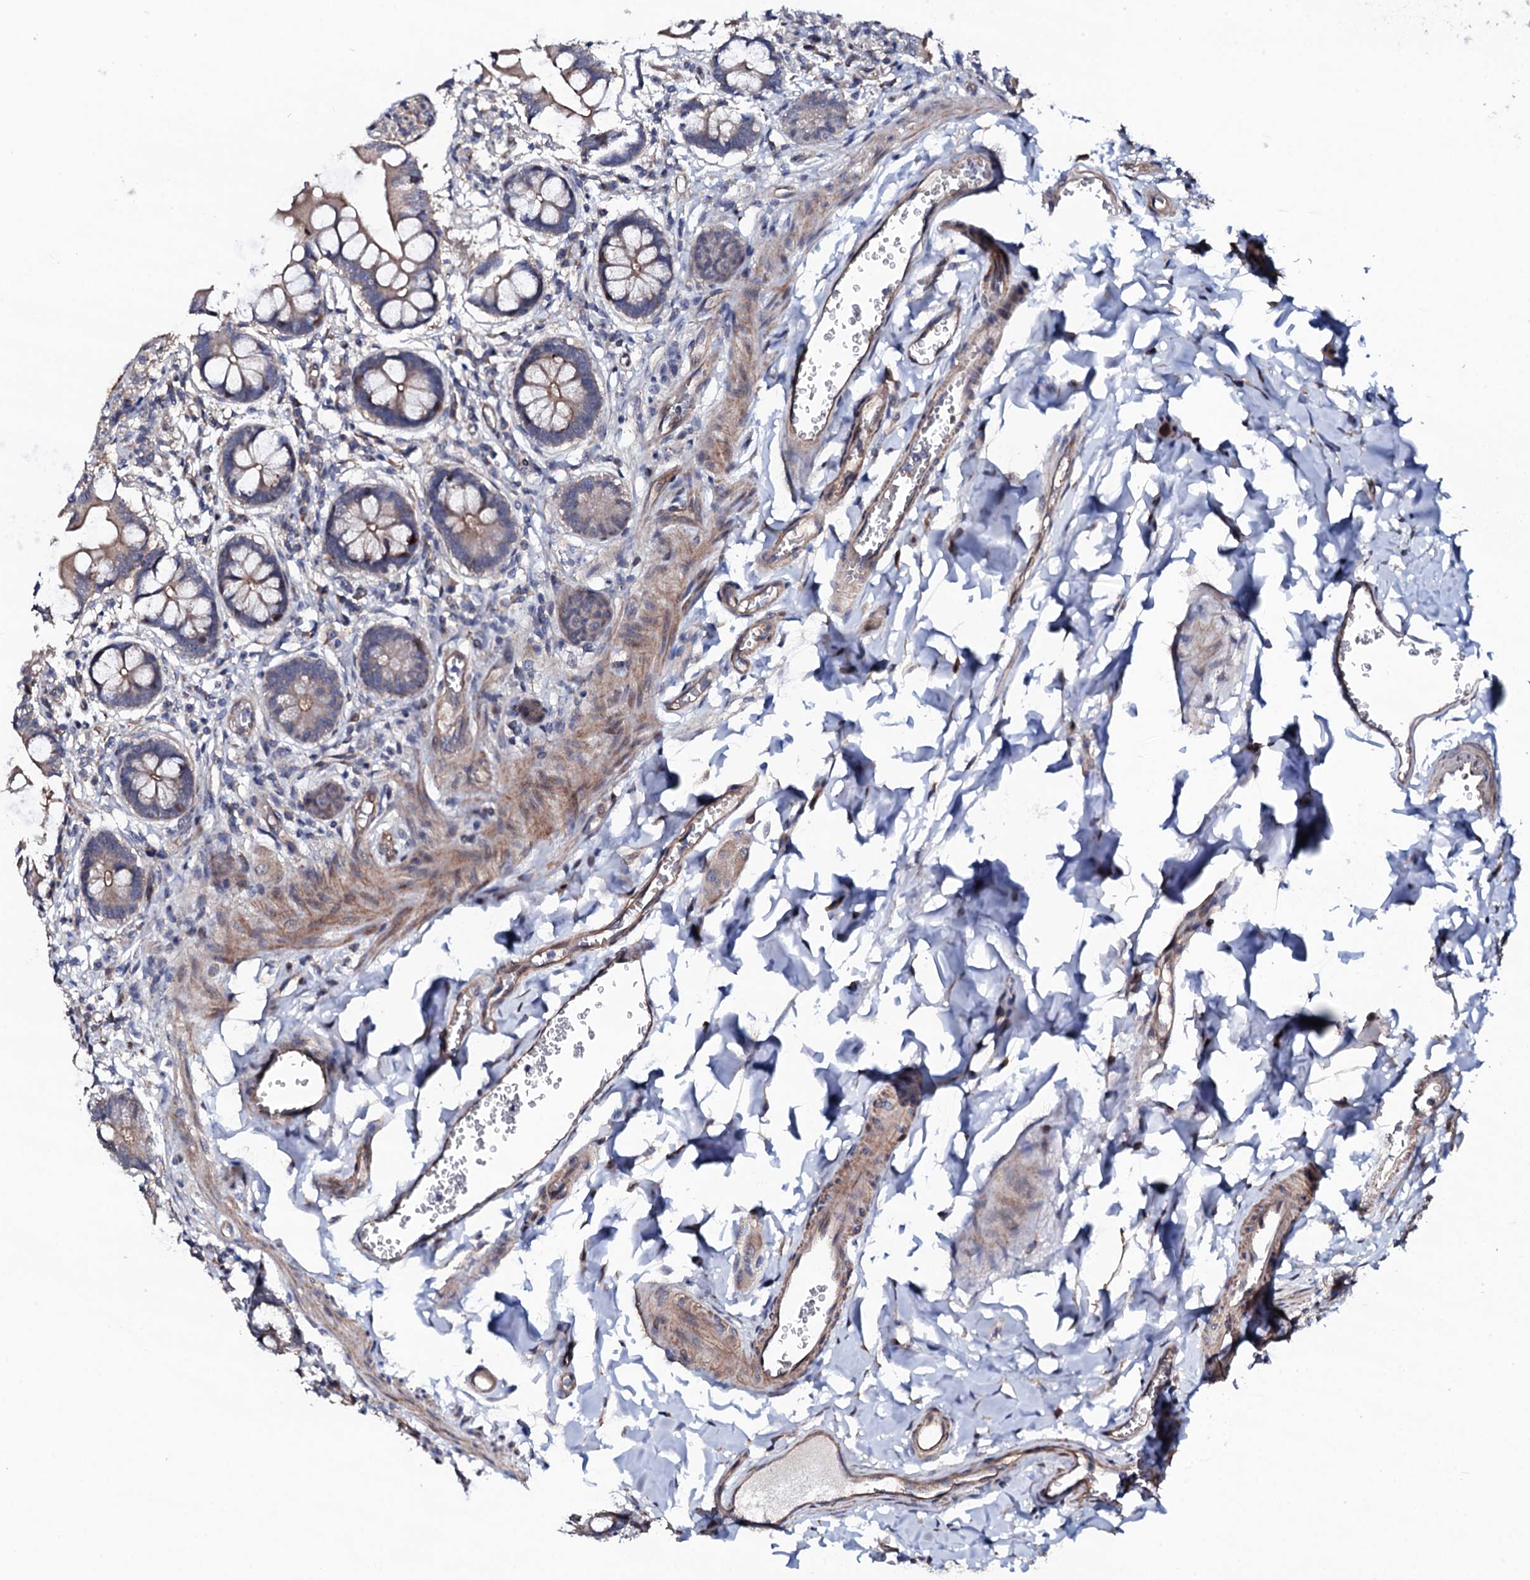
{"staining": {"intensity": "moderate", "quantity": ">75%", "location": "cytoplasmic/membranous"}, "tissue": "small intestine", "cell_type": "Glandular cells", "image_type": "normal", "snomed": [{"axis": "morphology", "description": "Normal tissue, NOS"}, {"axis": "topography", "description": "Small intestine"}], "caption": "Brown immunohistochemical staining in unremarkable human small intestine displays moderate cytoplasmic/membranous expression in approximately >75% of glandular cells.", "gene": "CIAO2A", "patient": {"sex": "male", "age": 52}}